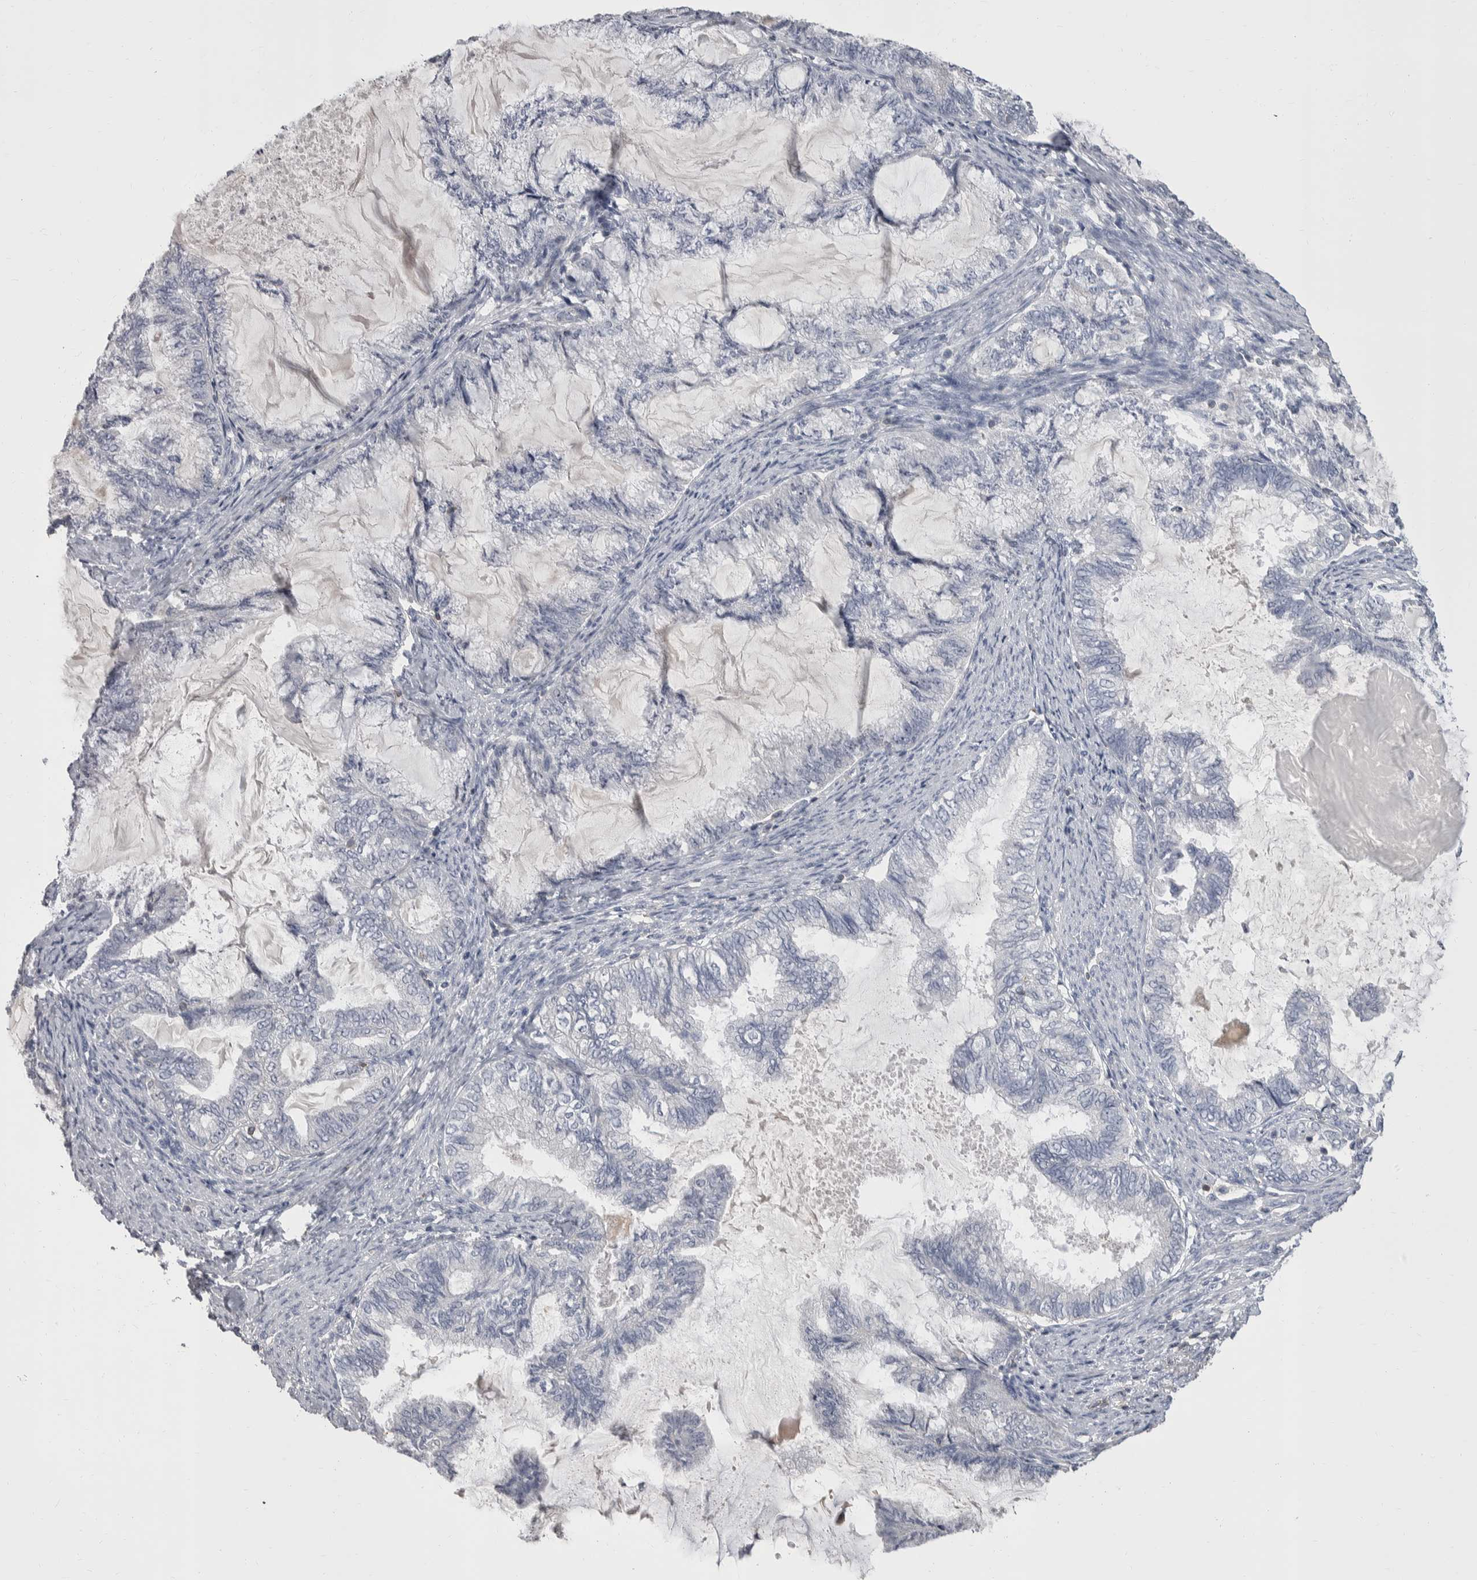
{"staining": {"intensity": "negative", "quantity": "none", "location": "none"}, "tissue": "endometrial cancer", "cell_type": "Tumor cells", "image_type": "cancer", "snomed": [{"axis": "morphology", "description": "Adenocarcinoma, NOS"}, {"axis": "topography", "description": "Endometrium"}], "caption": "Immunohistochemistry micrograph of human endometrial cancer stained for a protein (brown), which exhibits no positivity in tumor cells. The staining is performed using DAB (3,3'-diaminobenzidine) brown chromogen with nuclei counter-stained in using hematoxylin.", "gene": "CEP295NL", "patient": {"sex": "female", "age": 86}}